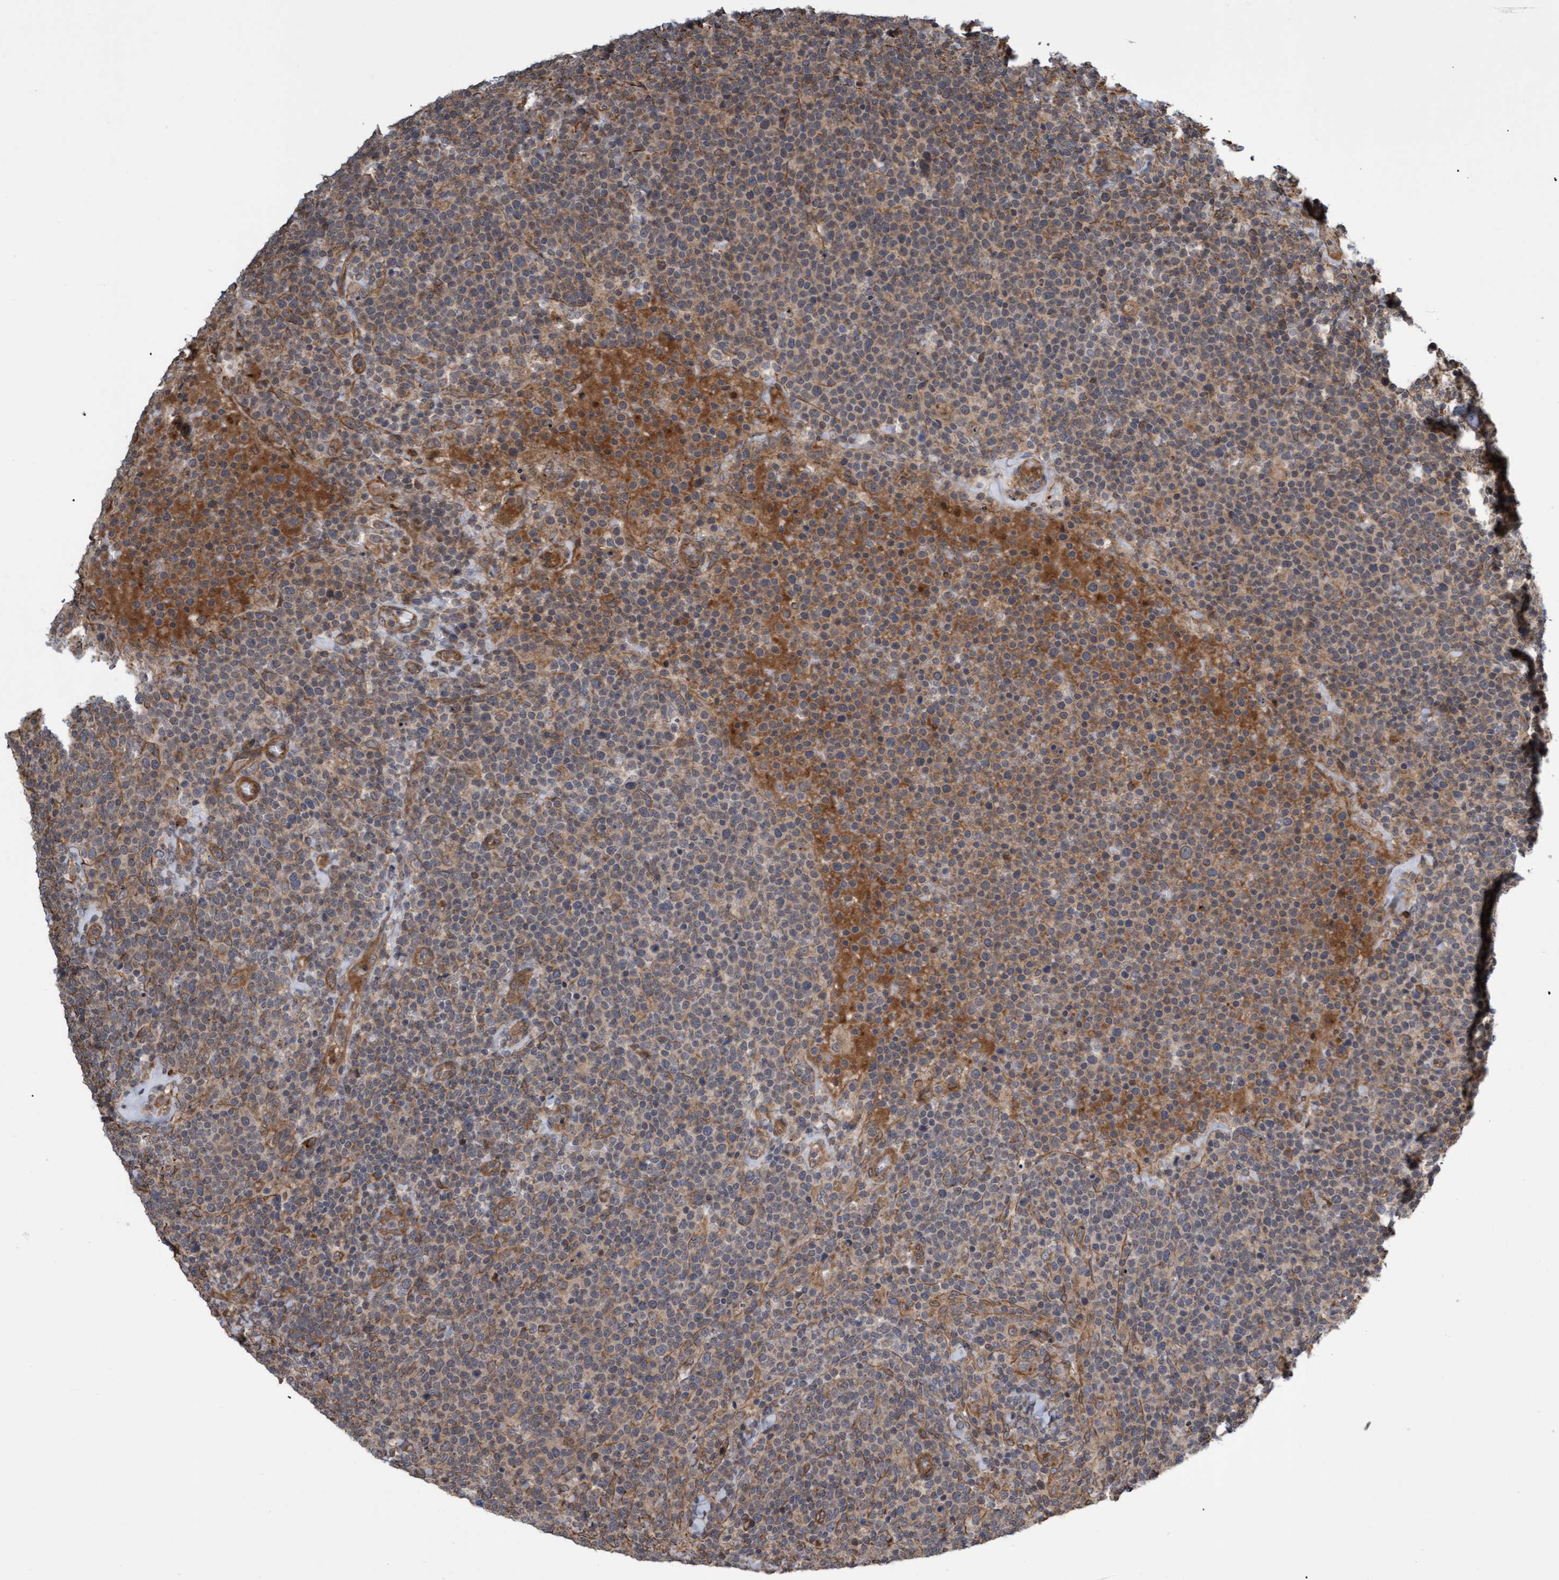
{"staining": {"intensity": "weak", "quantity": "25%-75%", "location": "cytoplasmic/membranous"}, "tissue": "lymphoma", "cell_type": "Tumor cells", "image_type": "cancer", "snomed": [{"axis": "morphology", "description": "Malignant lymphoma, non-Hodgkin's type, High grade"}, {"axis": "topography", "description": "Lymph node"}], "caption": "Immunohistochemical staining of malignant lymphoma, non-Hodgkin's type (high-grade) demonstrates weak cytoplasmic/membranous protein positivity in approximately 25%-75% of tumor cells. The staining was performed using DAB to visualize the protein expression in brown, while the nuclei were stained in blue with hematoxylin (Magnification: 20x).", "gene": "TNFRSF10B", "patient": {"sex": "male", "age": 61}}